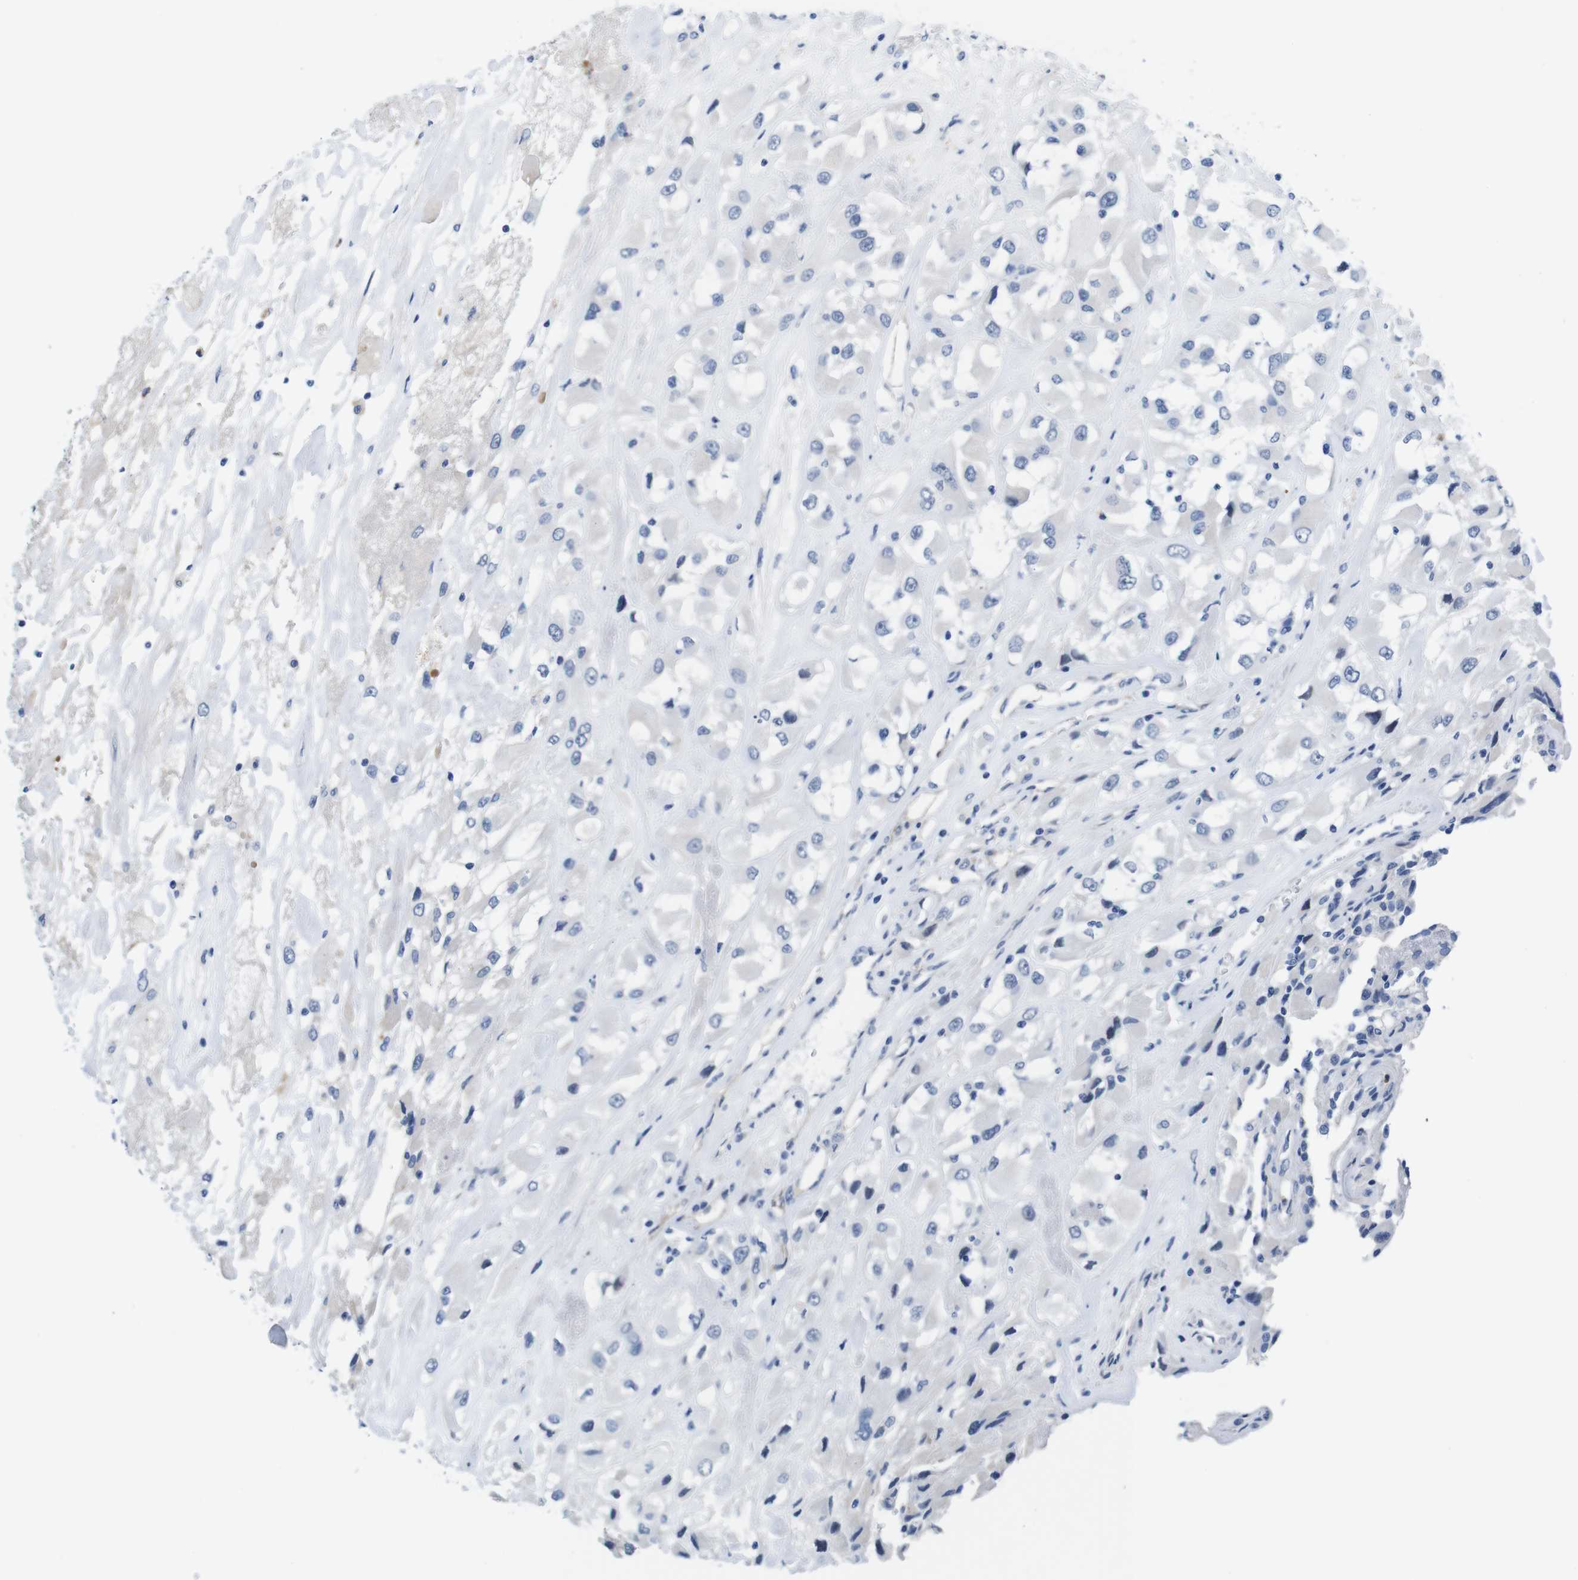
{"staining": {"intensity": "negative", "quantity": "none", "location": "none"}, "tissue": "renal cancer", "cell_type": "Tumor cells", "image_type": "cancer", "snomed": [{"axis": "morphology", "description": "Adenocarcinoma, NOS"}, {"axis": "topography", "description": "Kidney"}], "caption": "A histopathology image of renal cancer (adenocarcinoma) stained for a protein shows no brown staining in tumor cells. Nuclei are stained in blue.", "gene": "C1RL", "patient": {"sex": "female", "age": 52}}